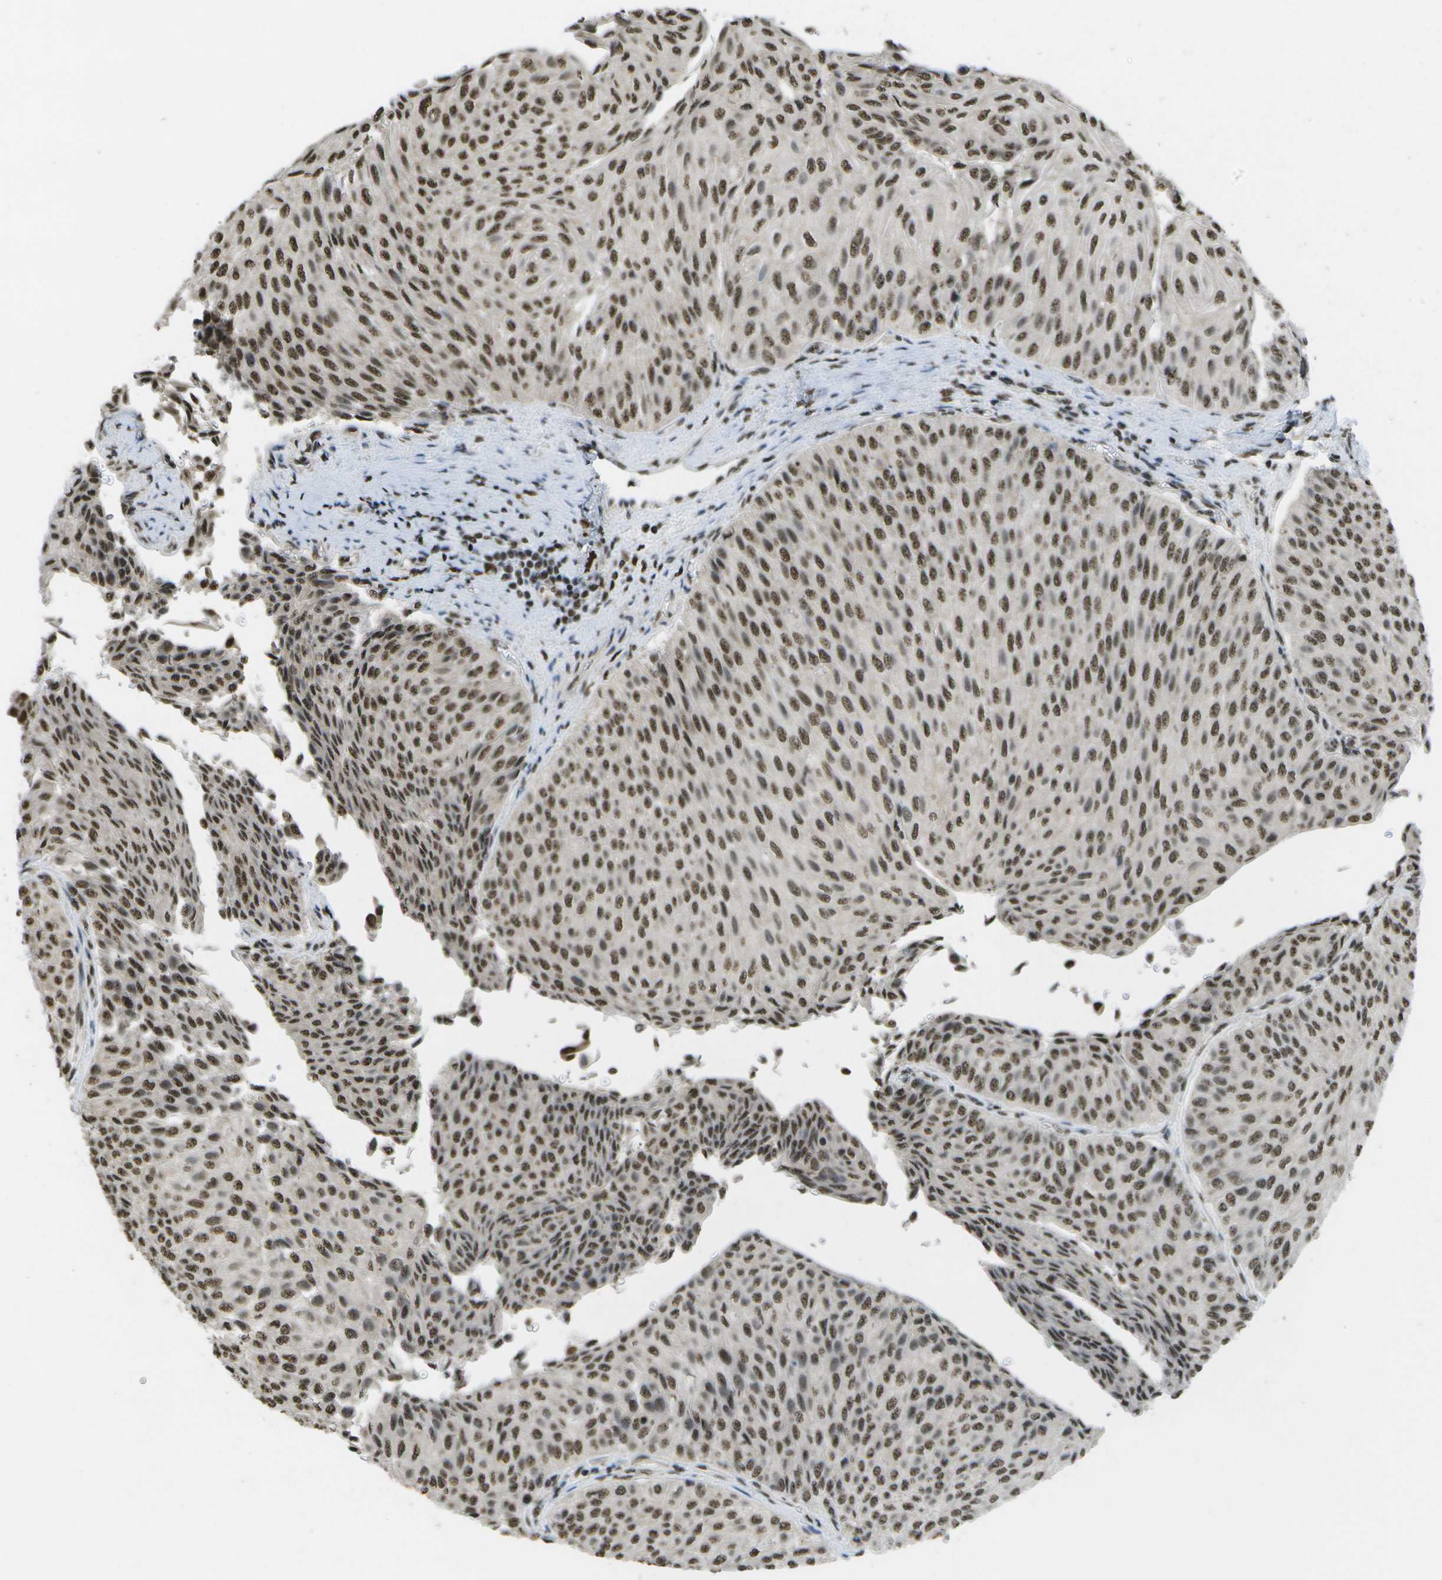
{"staining": {"intensity": "moderate", "quantity": ">75%", "location": "nuclear"}, "tissue": "urothelial cancer", "cell_type": "Tumor cells", "image_type": "cancer", "snomed": [{"axis": "morphology", "description": "Urothelial carcinoma, Low grade"}, {"axis": "topography", "description": "Urinary bladder"}], "caption": "Moderate nuclear protein staining is identified in approximately >75% of tumor cells in urothelial carcinoma (low-grade). (IHC, brightfield microscopy, high magnification).", "gene": "SPEN", "patient": {"sex": "male", "age": 78}}